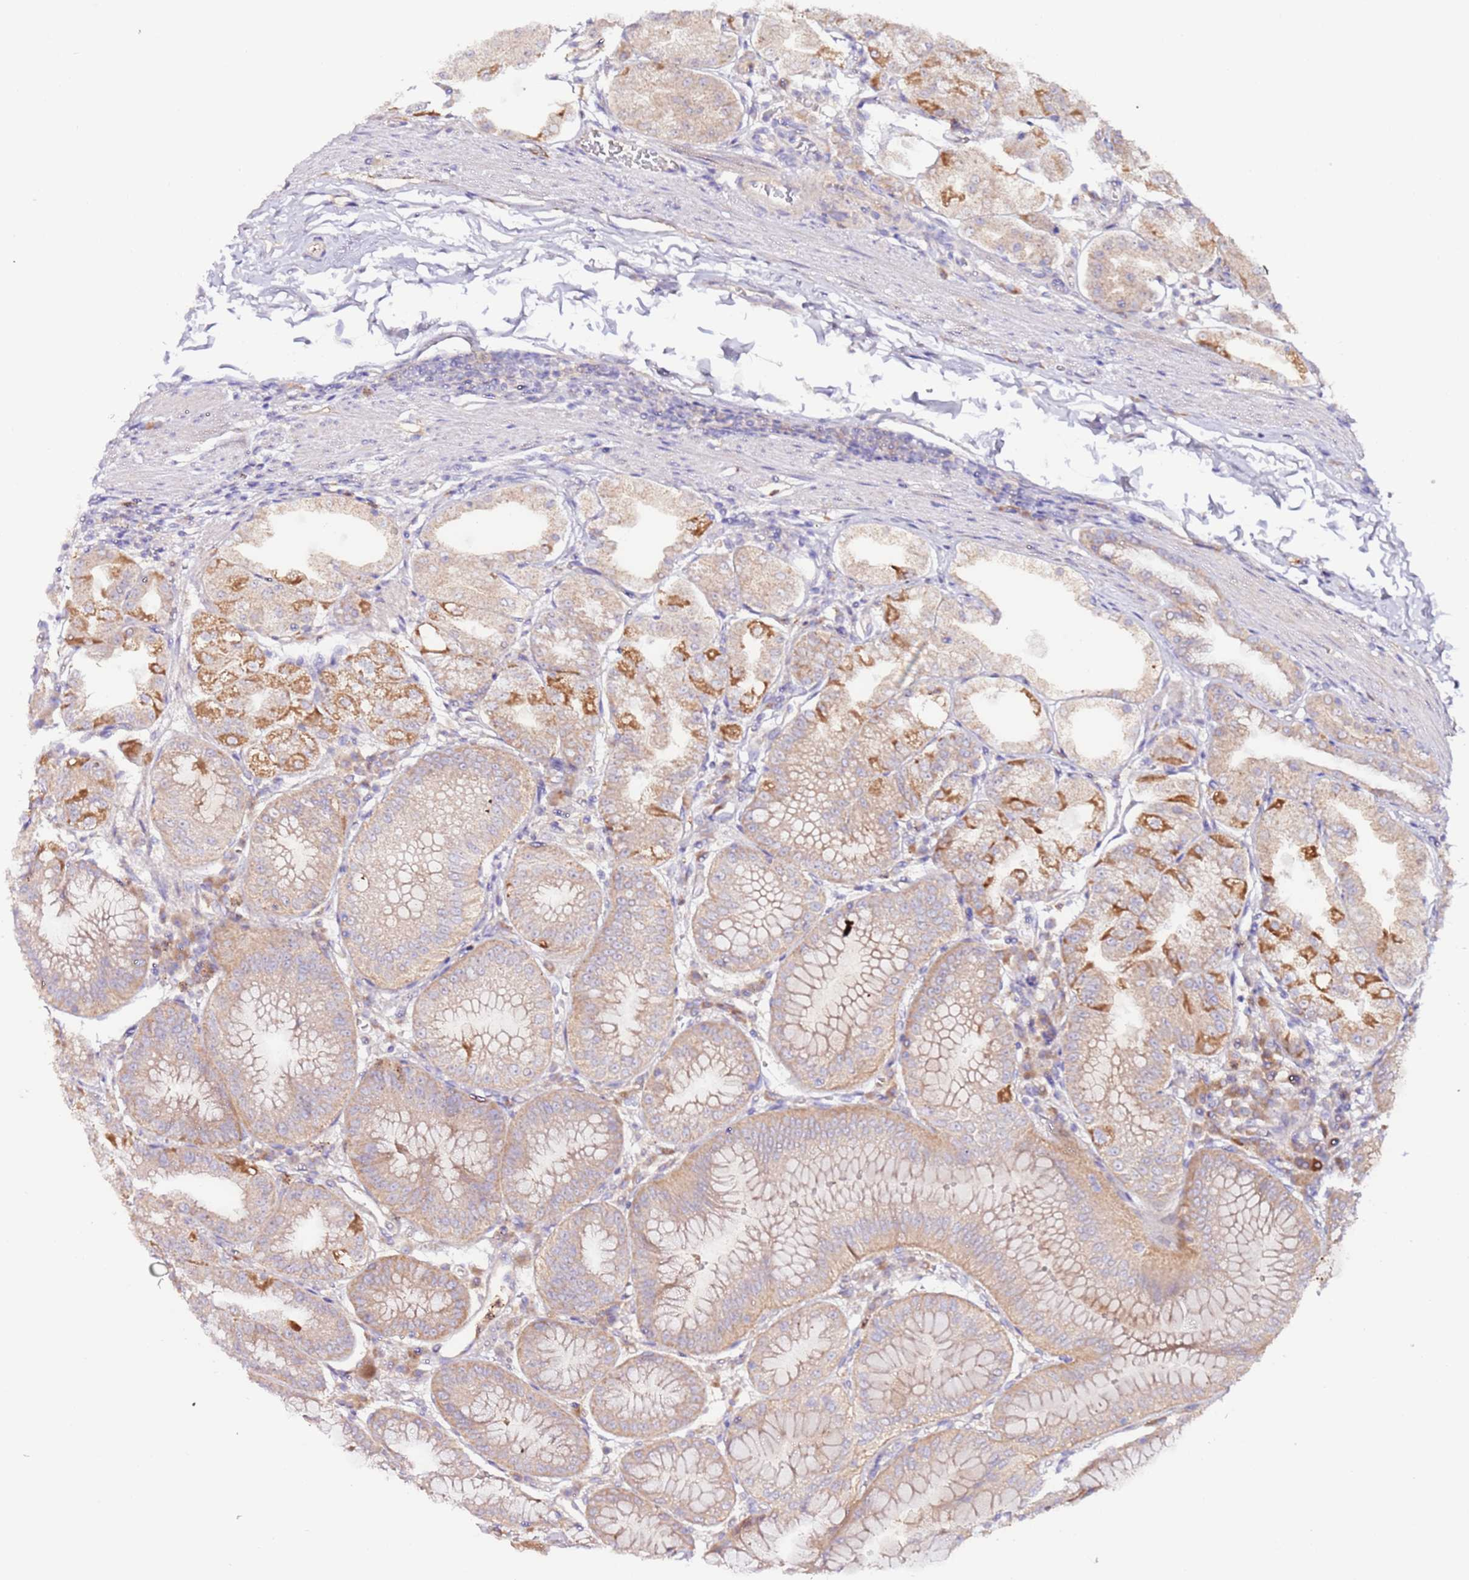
{"staining": {"intensity": "strong", "quantity": "<25%", "location": "cytoplasmic/membranous"}, "tissue": "stomach", "cell_type": "Glandular cells", "image_type": "normal", "snomed": [{"axis": "morphology", "description": "Normal tissue, NOS"}, {"axis": "topography", "description": "Stomach, lower"}], "caption": "This histopathology image reveals IHC staining of unremarkable stomach, with medium strong cytoplasmic/membranous positivity in about <25% of glandular cells.", "gene": "FLVCR1", "patient": {"sex": "male", "age": 71}}